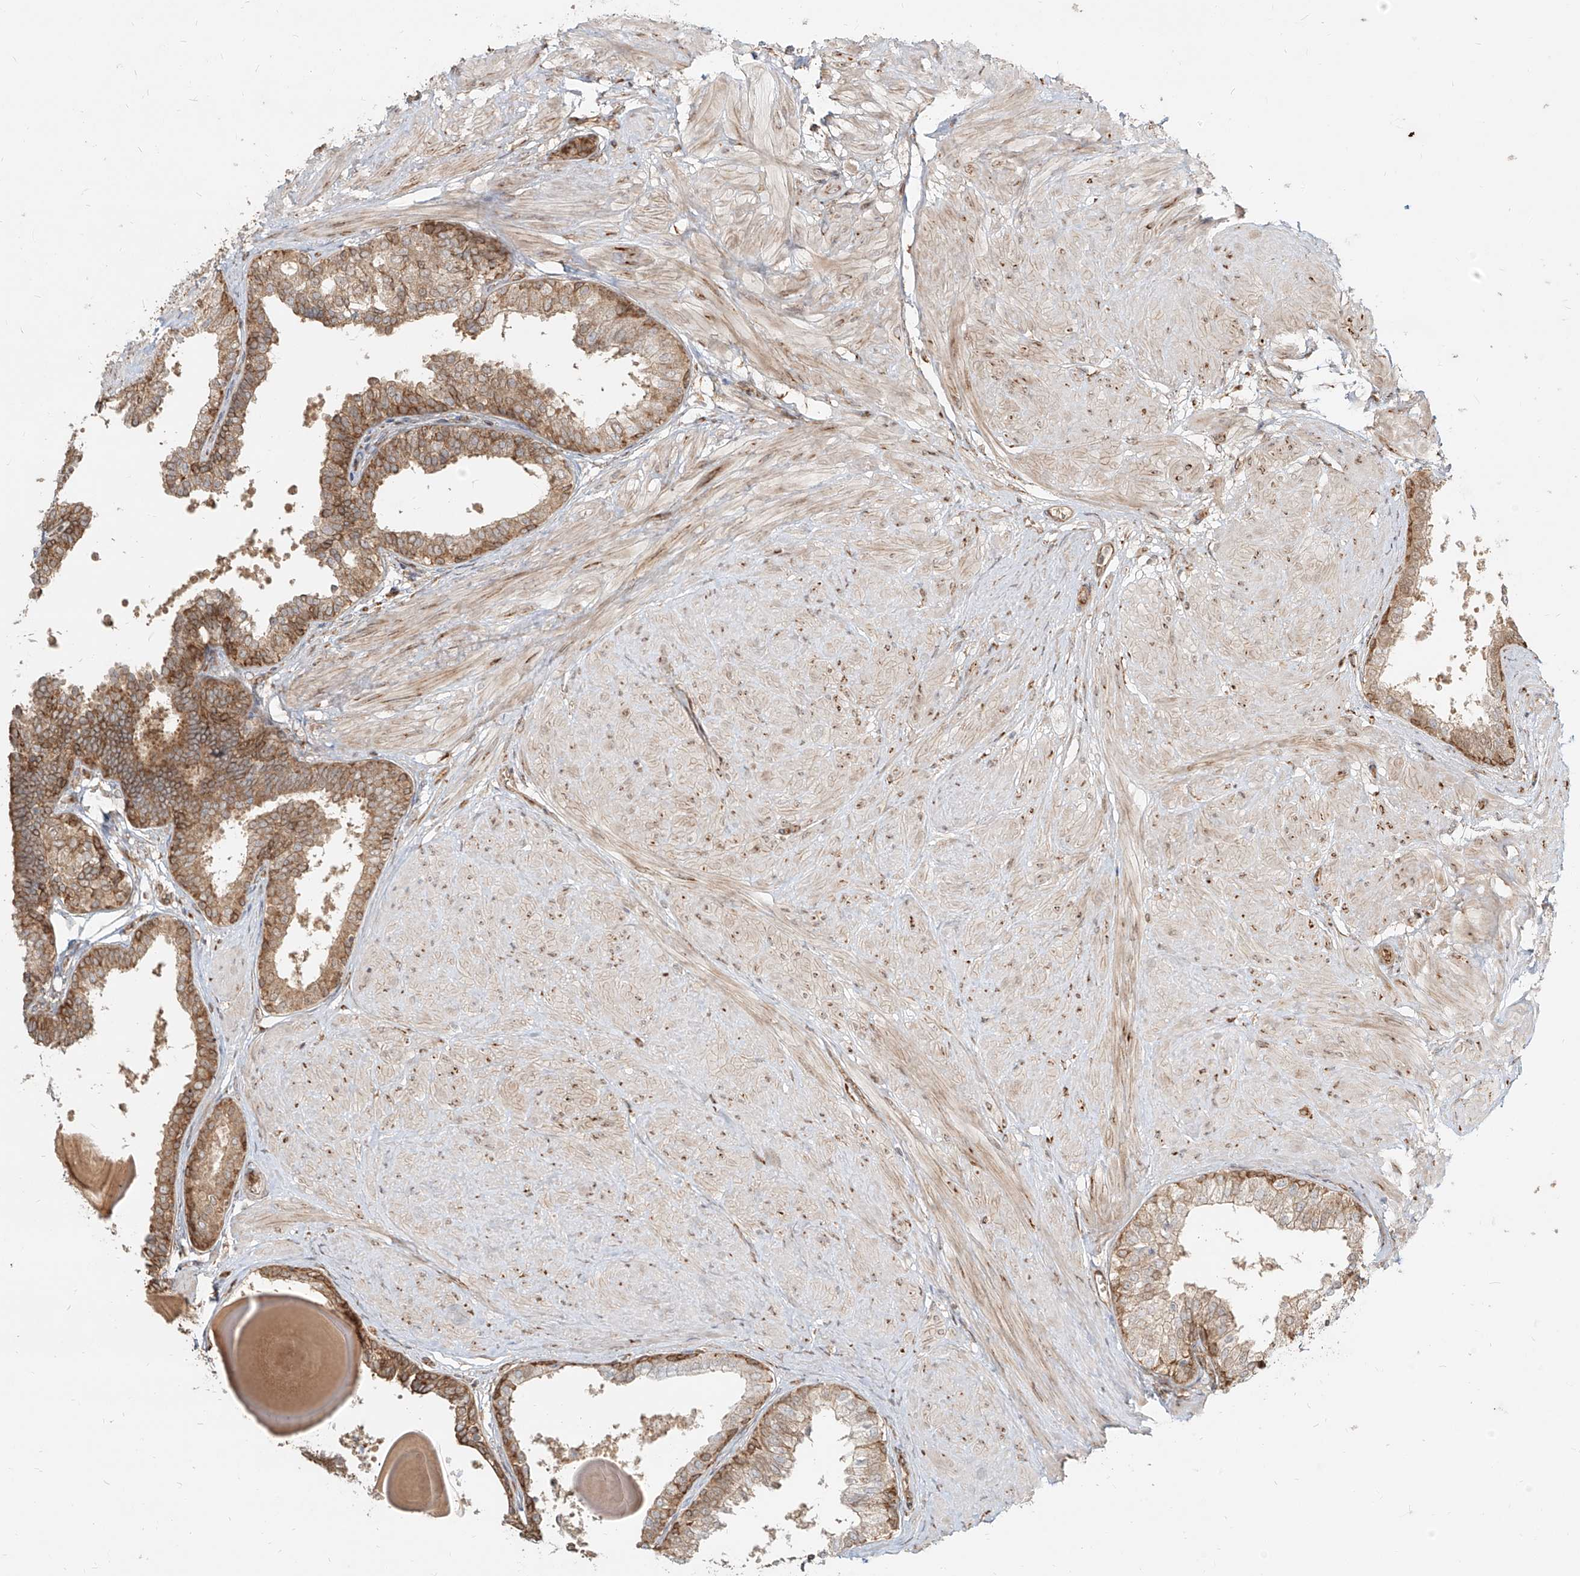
{"staining": {"intensity": "moderate", "quantity": ">75%", "location": "cytoplasmic/membranous"}, "tissue": "prostate", "cell_type": "Glandular cells", "image_type": "normal", "snomed": [{"axis": "morphology", "description": "Normal tissue, NOS"}, {"axis": "topography", "description": "Prostate"}], "caption": "Prostate stained for a protein demonstrates moderate cytoplasmic/membranous positivity in glandular cells. (IHC, brightfield microscopy, high magnification).", "gene": "UBE2K", "patient": {"sex": "male", "age": 48}}